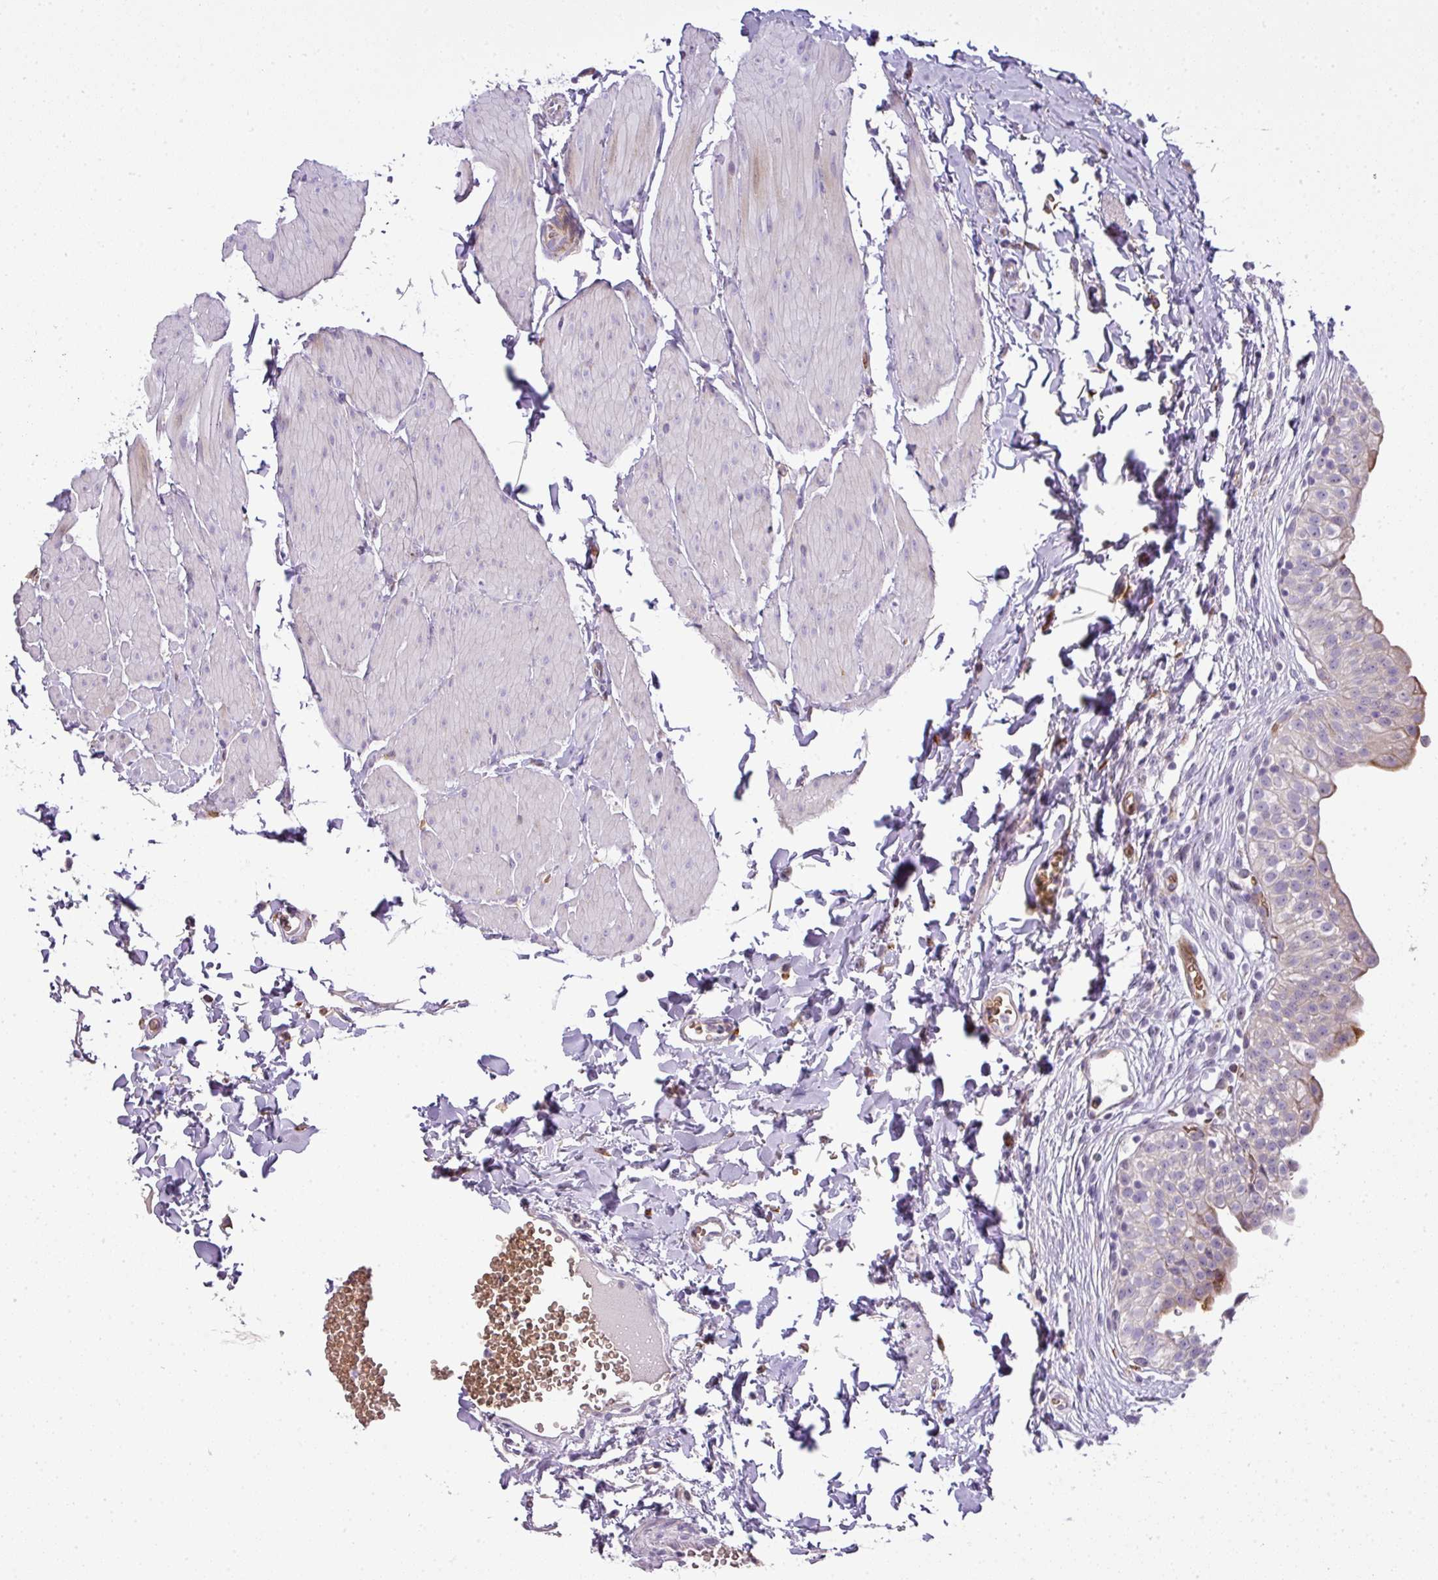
{"staining": {"intensity": "weak", "quantity": "<25%", "location": "cytoplasmic/membranous"}, "tissue": "urinary bladder", "cell_type": "Urothelial cells", "image_type": "normal", "snomed": [{"axis": "morphology", "description": "Normal tissue, NOS"}, {"axis": "topography", "description": "Urinary bladder"}, {"axis": "topography", "description": "Peripheral nerve tissue"}], "caption": "This is an immunohistochemistry (IHC) histopathology image of unremarkable human urinary bladder. There is no expression in urothelial cells.", "gene": "ATP6V1F", "patient": {"sex": "male", "age": 55}}